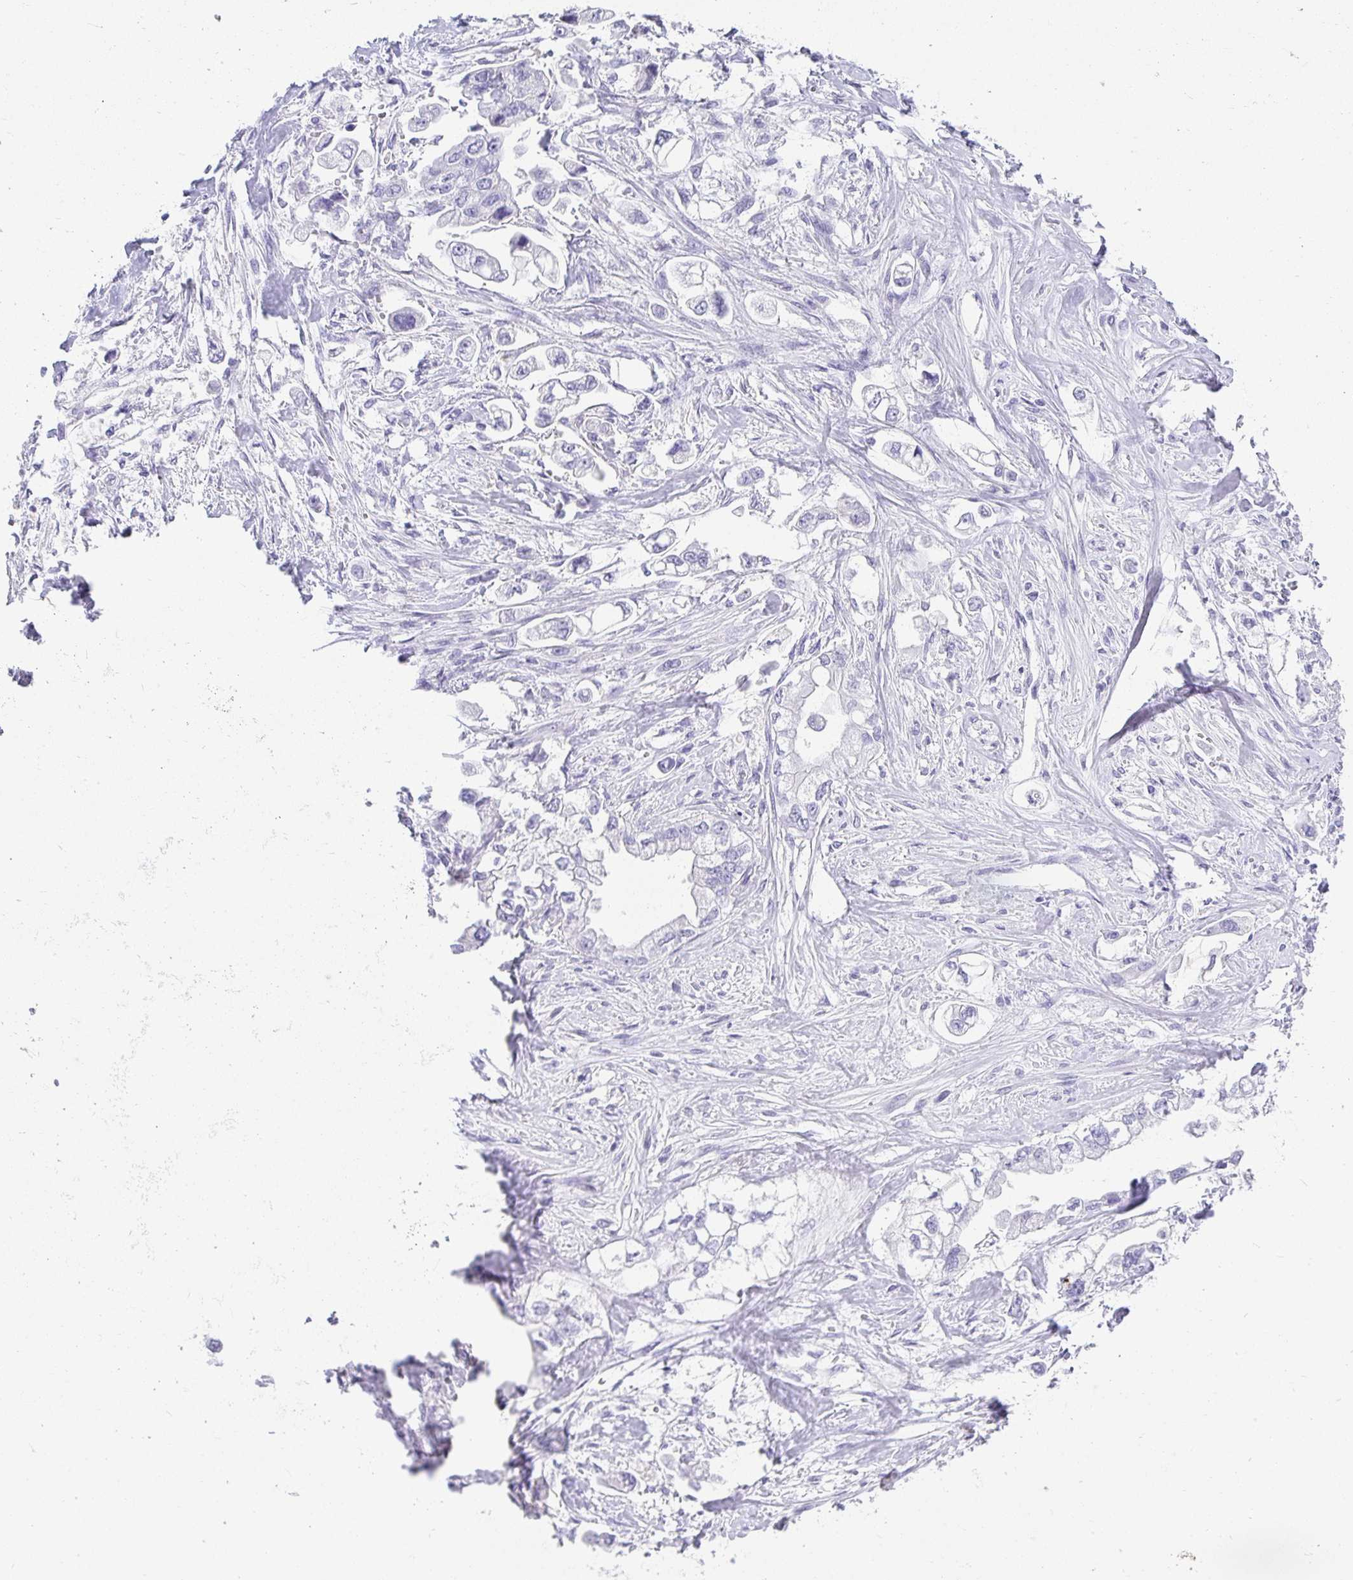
{"staining": {"intensity": "negative", "quantity": "none", "location": "none"}, "tissue": "stomach cancer", "cell_type": "Tumor cells", "image_type": "cancer", "snomed": [{"axis": "morphology", "description": "Adenocarcinoma, NOS"}, {"axis": "topography", "description": "Stomach"}], "caption": "Tumor cells are negative for protein expression in human stomach cancer.", "gene": "CHAT", "patient": {"sex": "male", "age": 62}}